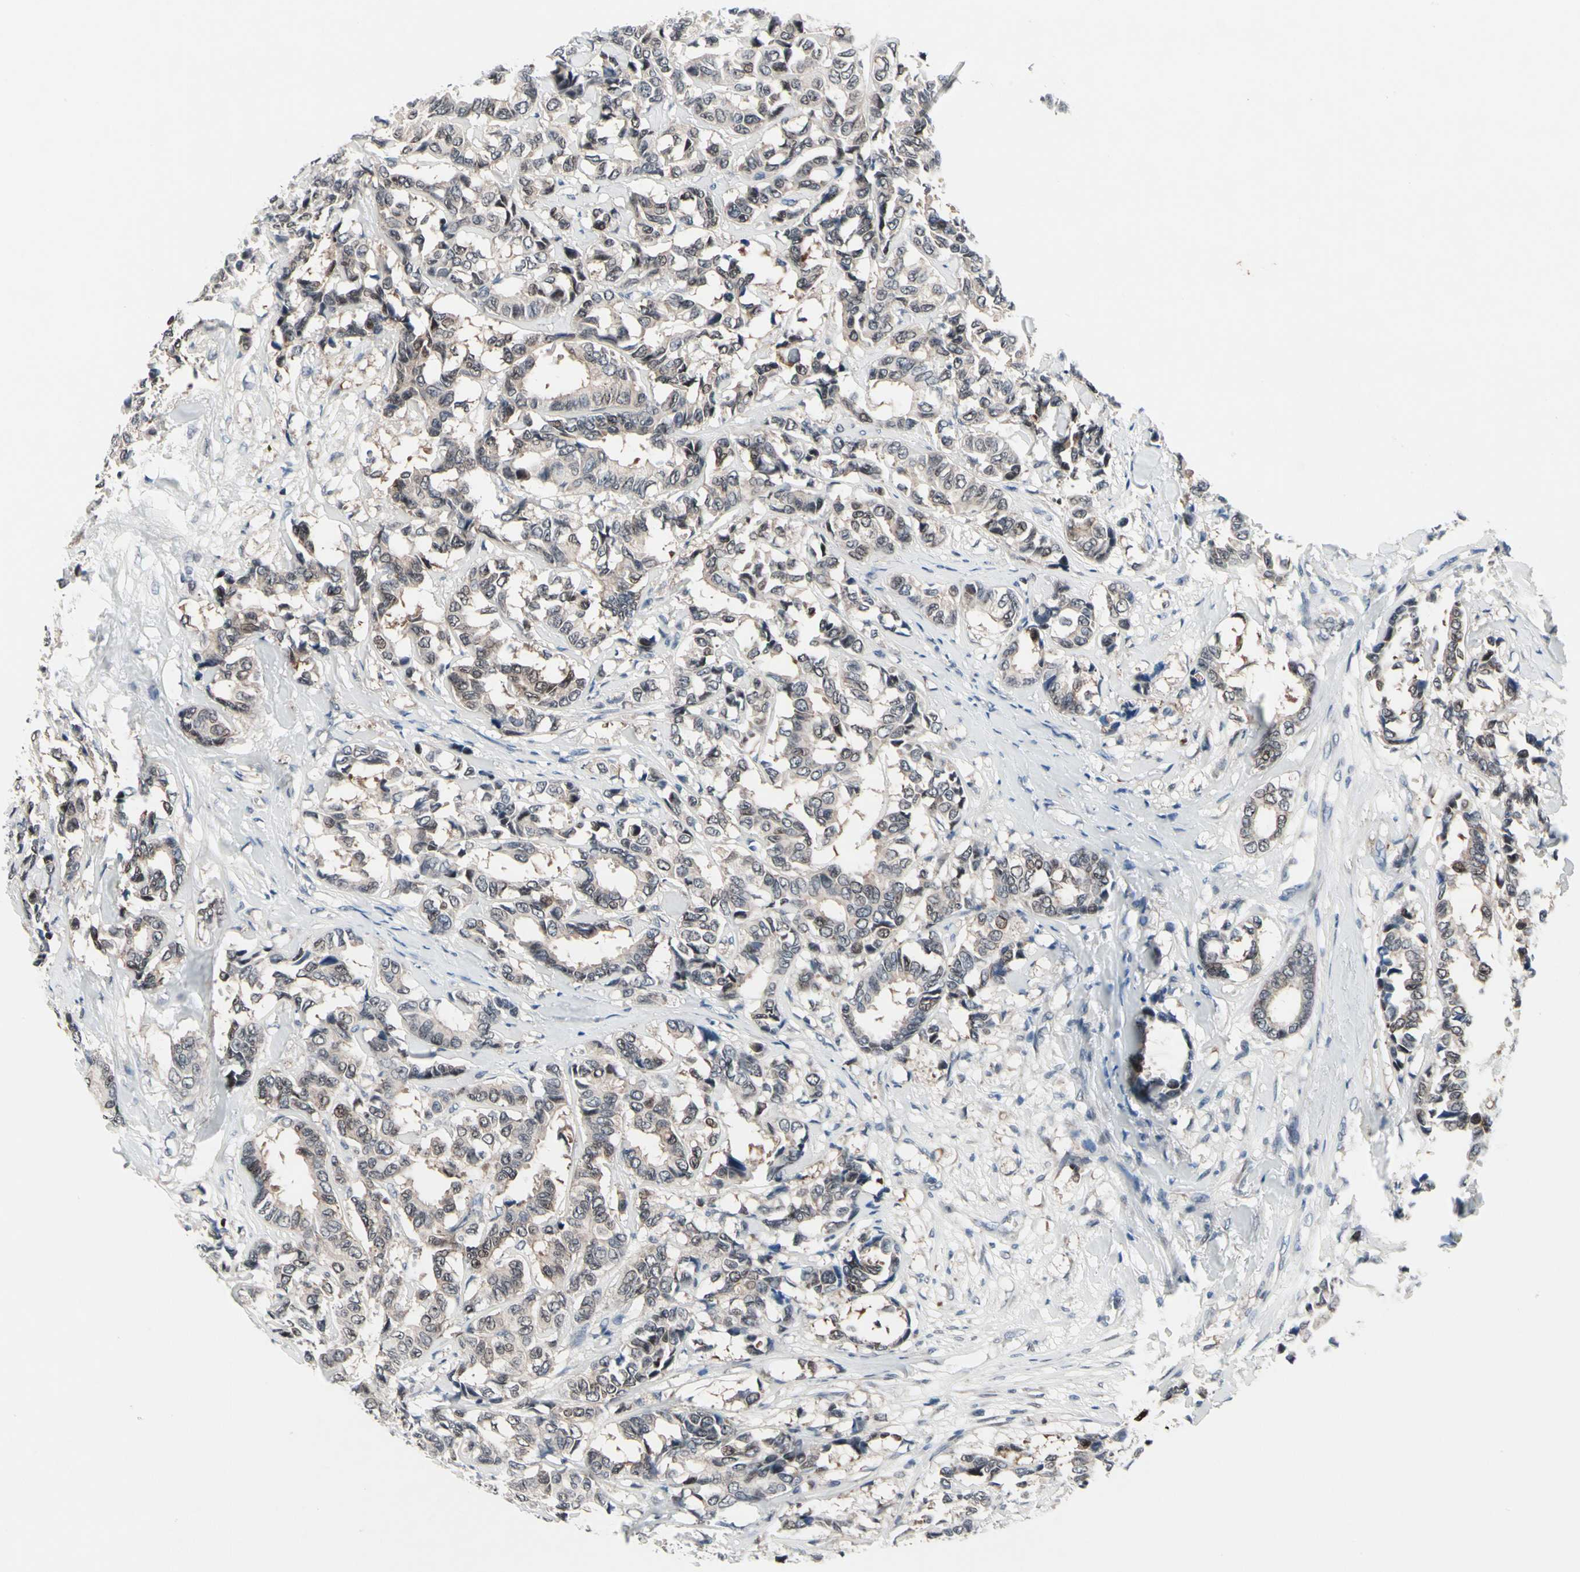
{"staining": {"intensity": "weak", "quantity": "<25%", "location": "cytoplasmic/membranous,nuclear"}, "tissue": "breast cancer", "cell_type": "Tumor cells", "image_type": "cancer", "snomed": [{"axis": "morphology", "description": "Duct carcinoma"}, {"axis": "topography", "description": "Breast"}], "caption": "The immunohistochemistry histopathology image has no significant positivity in tumor cells of infiltrating ductal carcinoma (breast) tissue.", "gene": "TXN", "patient": {"sex": "female", "age": 87}}